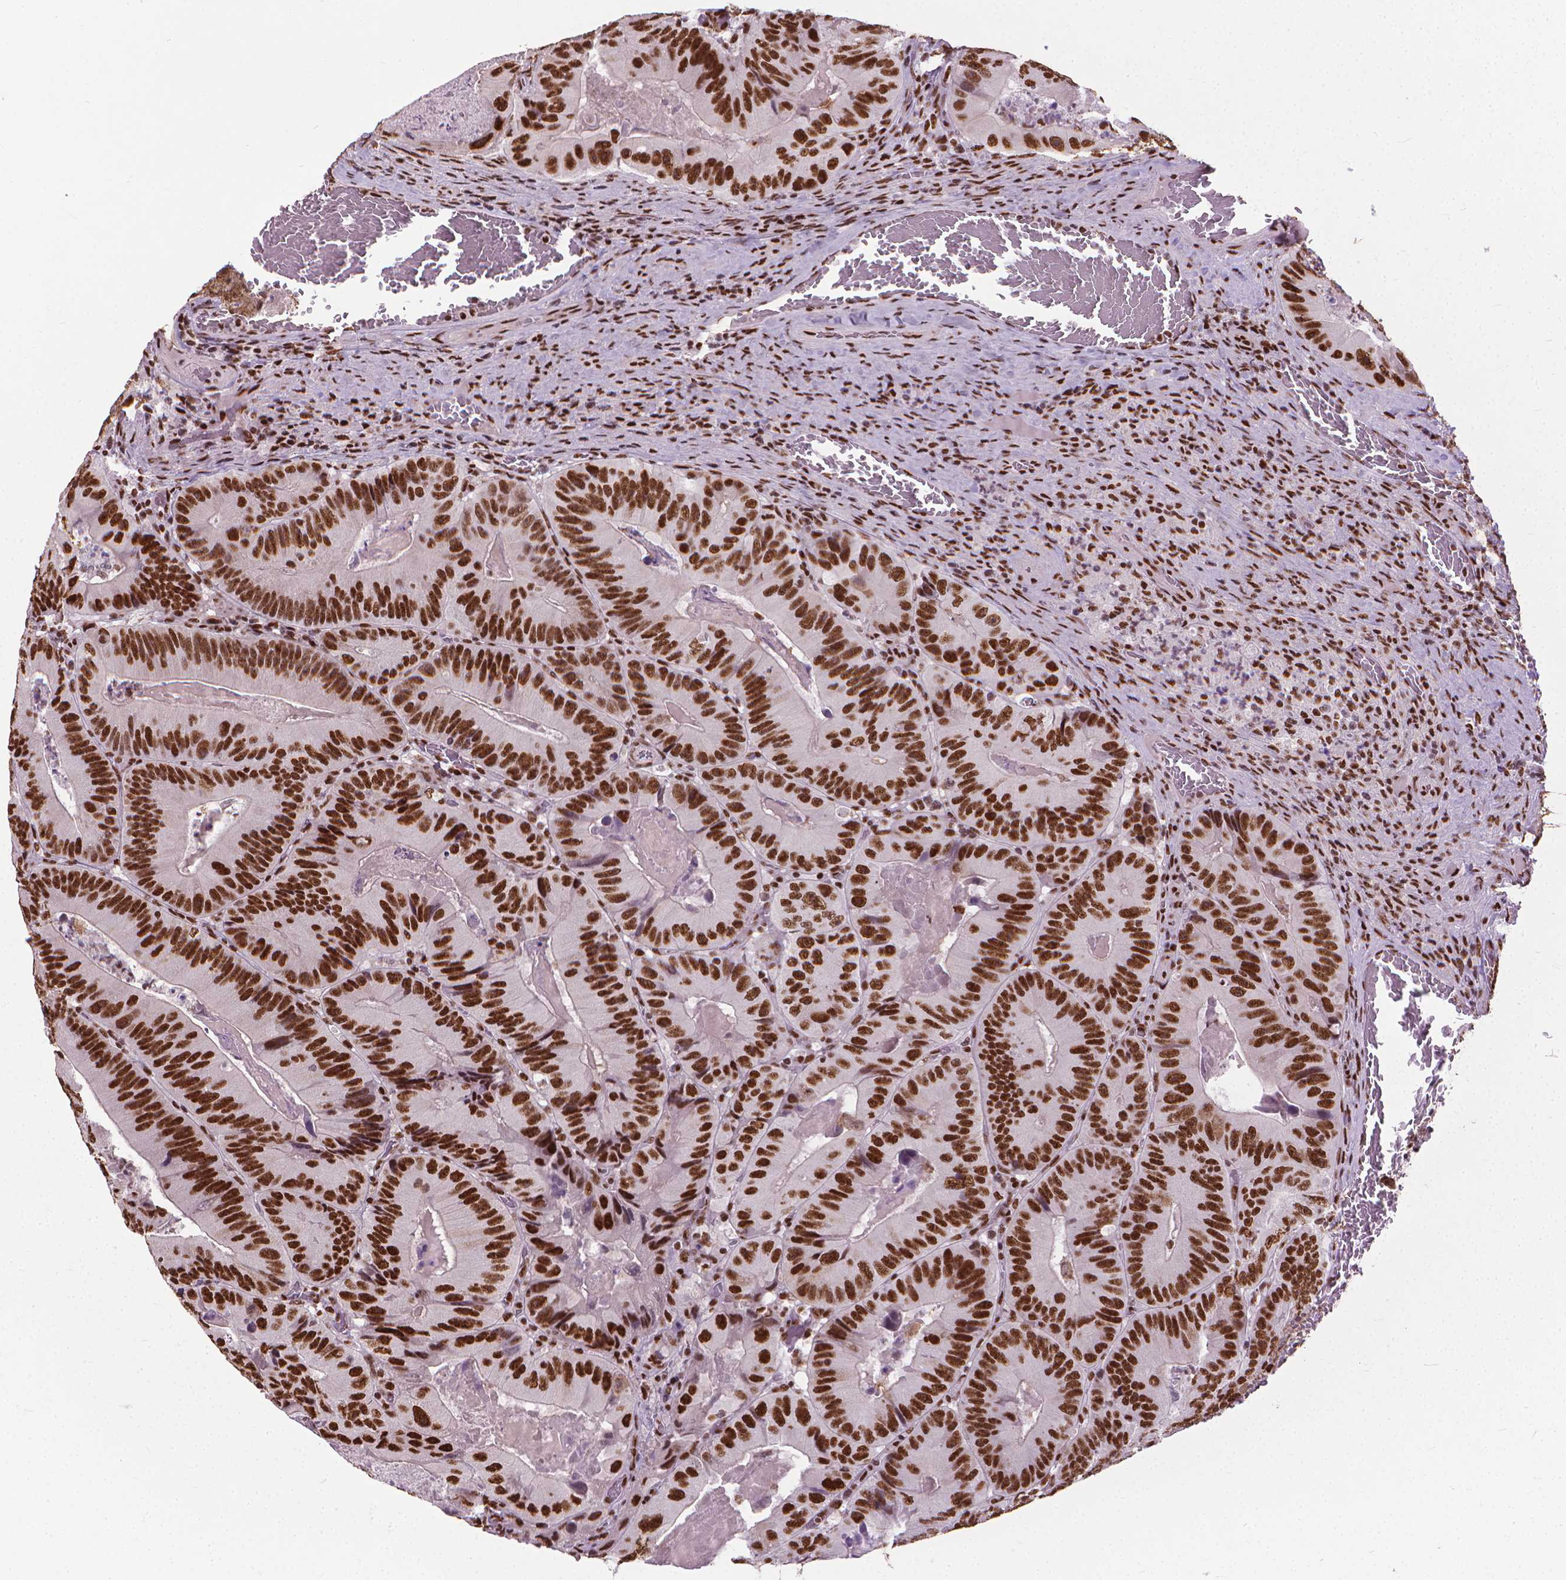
{"staining": {"intensity": "strong", "quantity": ">75%", "location": "nuclear"}, "tissue": "colorectal cancer", "cell_type": "Tumor cells", "image_type": "cancer", "snomed": [{"axis": "morphology", "description": "Adenocarcinoma, NOS"}, {"axis": "topography", "description": "Colon"}], "caption": "High-power microscopy captured an immunohistochemistry (IHC) photomicrograph of colorectal adenocarcinoma, revealing strong nuclear staining in about >75% of tumor cells. The staining was performed using DAB (3,3'-diaminobenzidine), with brown indicating positive protein expression. Nuclei are stained blue with hematoxylin.", "gene": "AKAP8", "patient": {"sex": "female", "age": 86}}